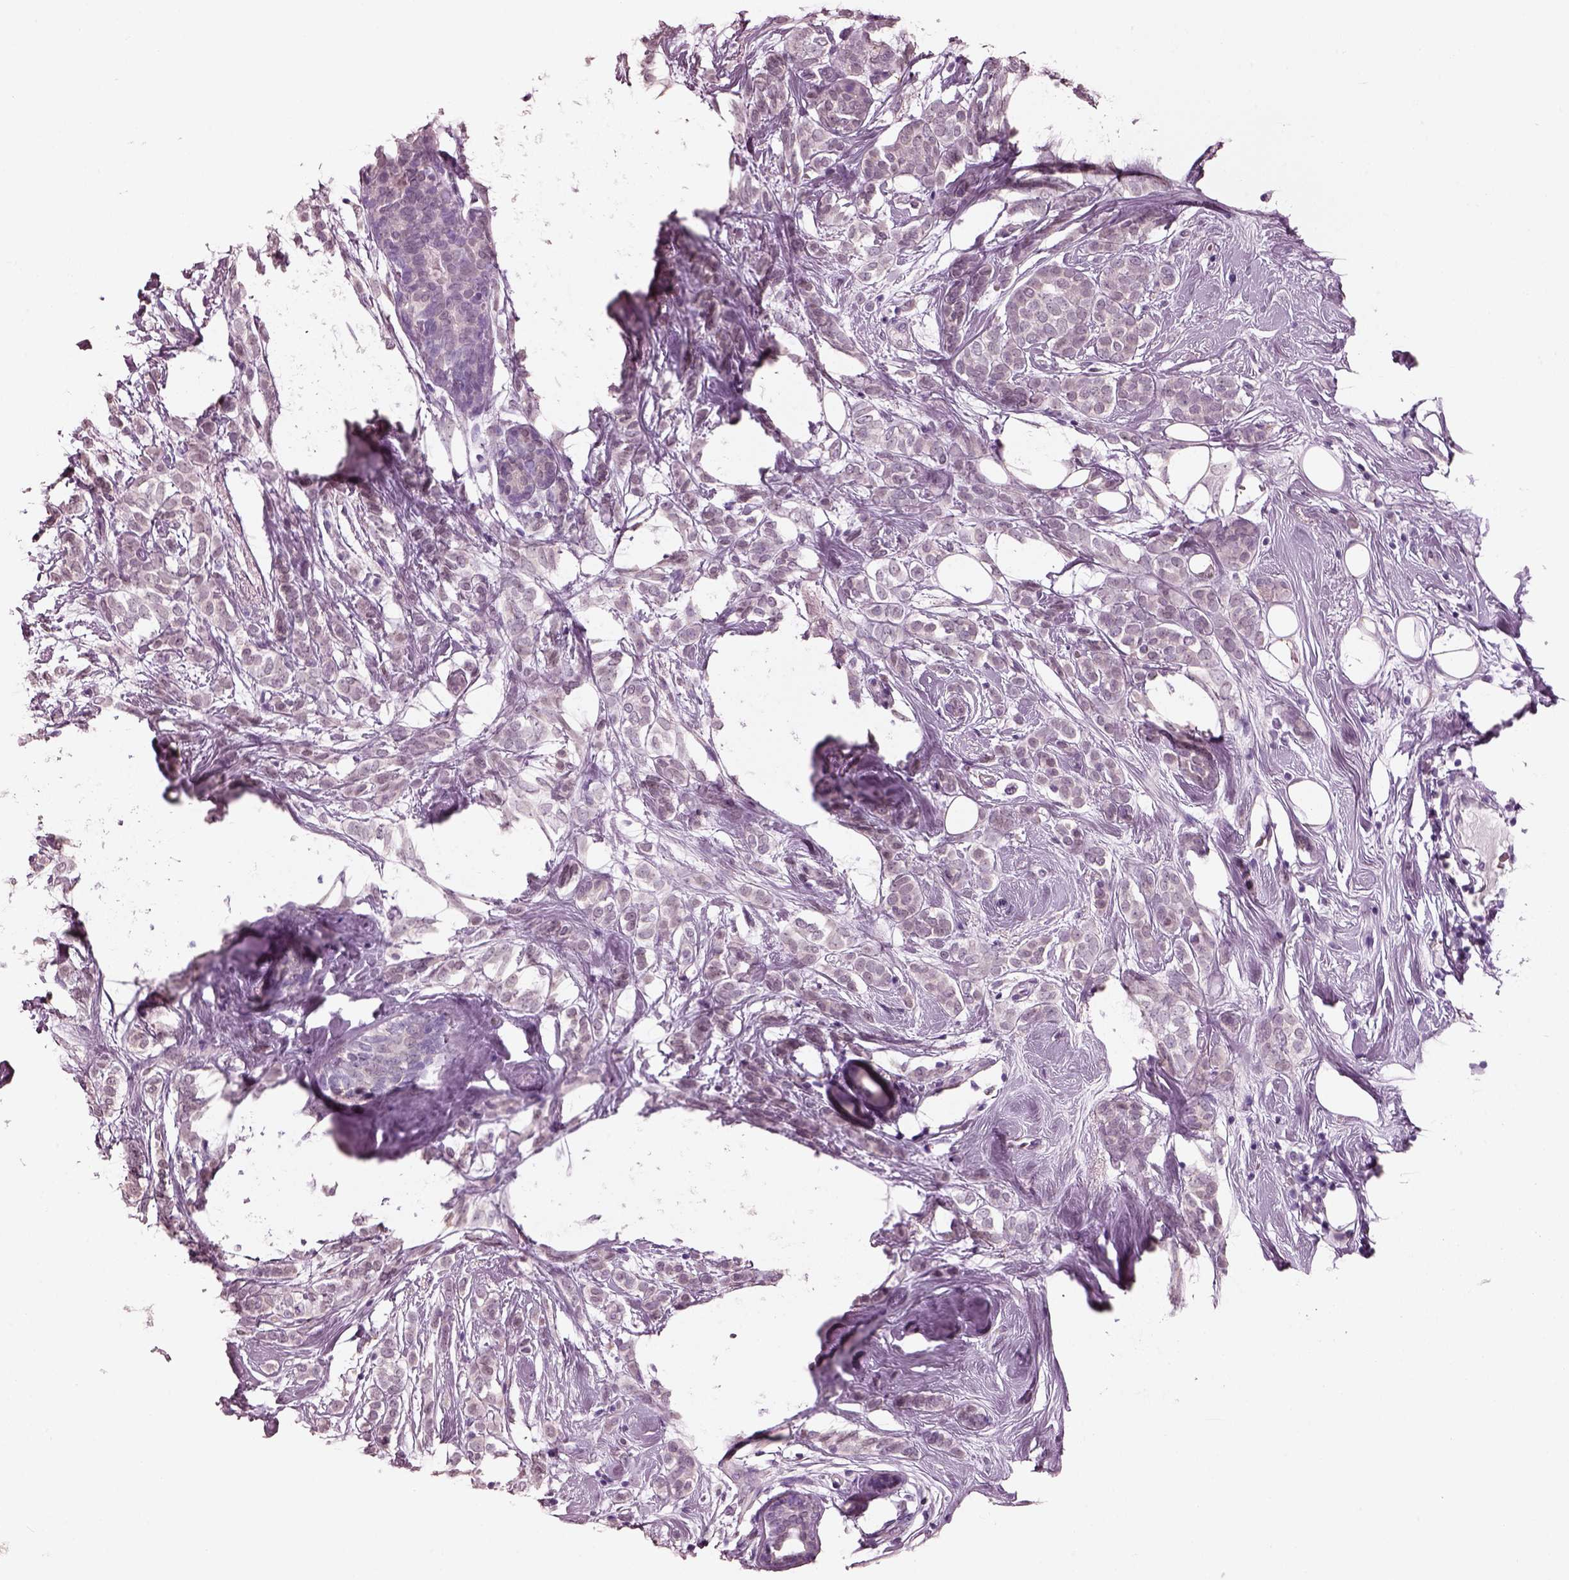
{"staining": {"intensity": "negative", "quantity": "none", "location": "none"}, "tissue": "breast cancer", "cell_type": "Tumor cells", "image_type": "cancer", "snomed": [{"axis": "morphology", "description": "Lobular carcinoma"}, {"axis": "topography", "description": "Breast"}], "caption": "The image displays no staining of tumor cells in breast cancer.", "gene": "ELSPBP1", "patient": {"sex": "female", "age": 49}}